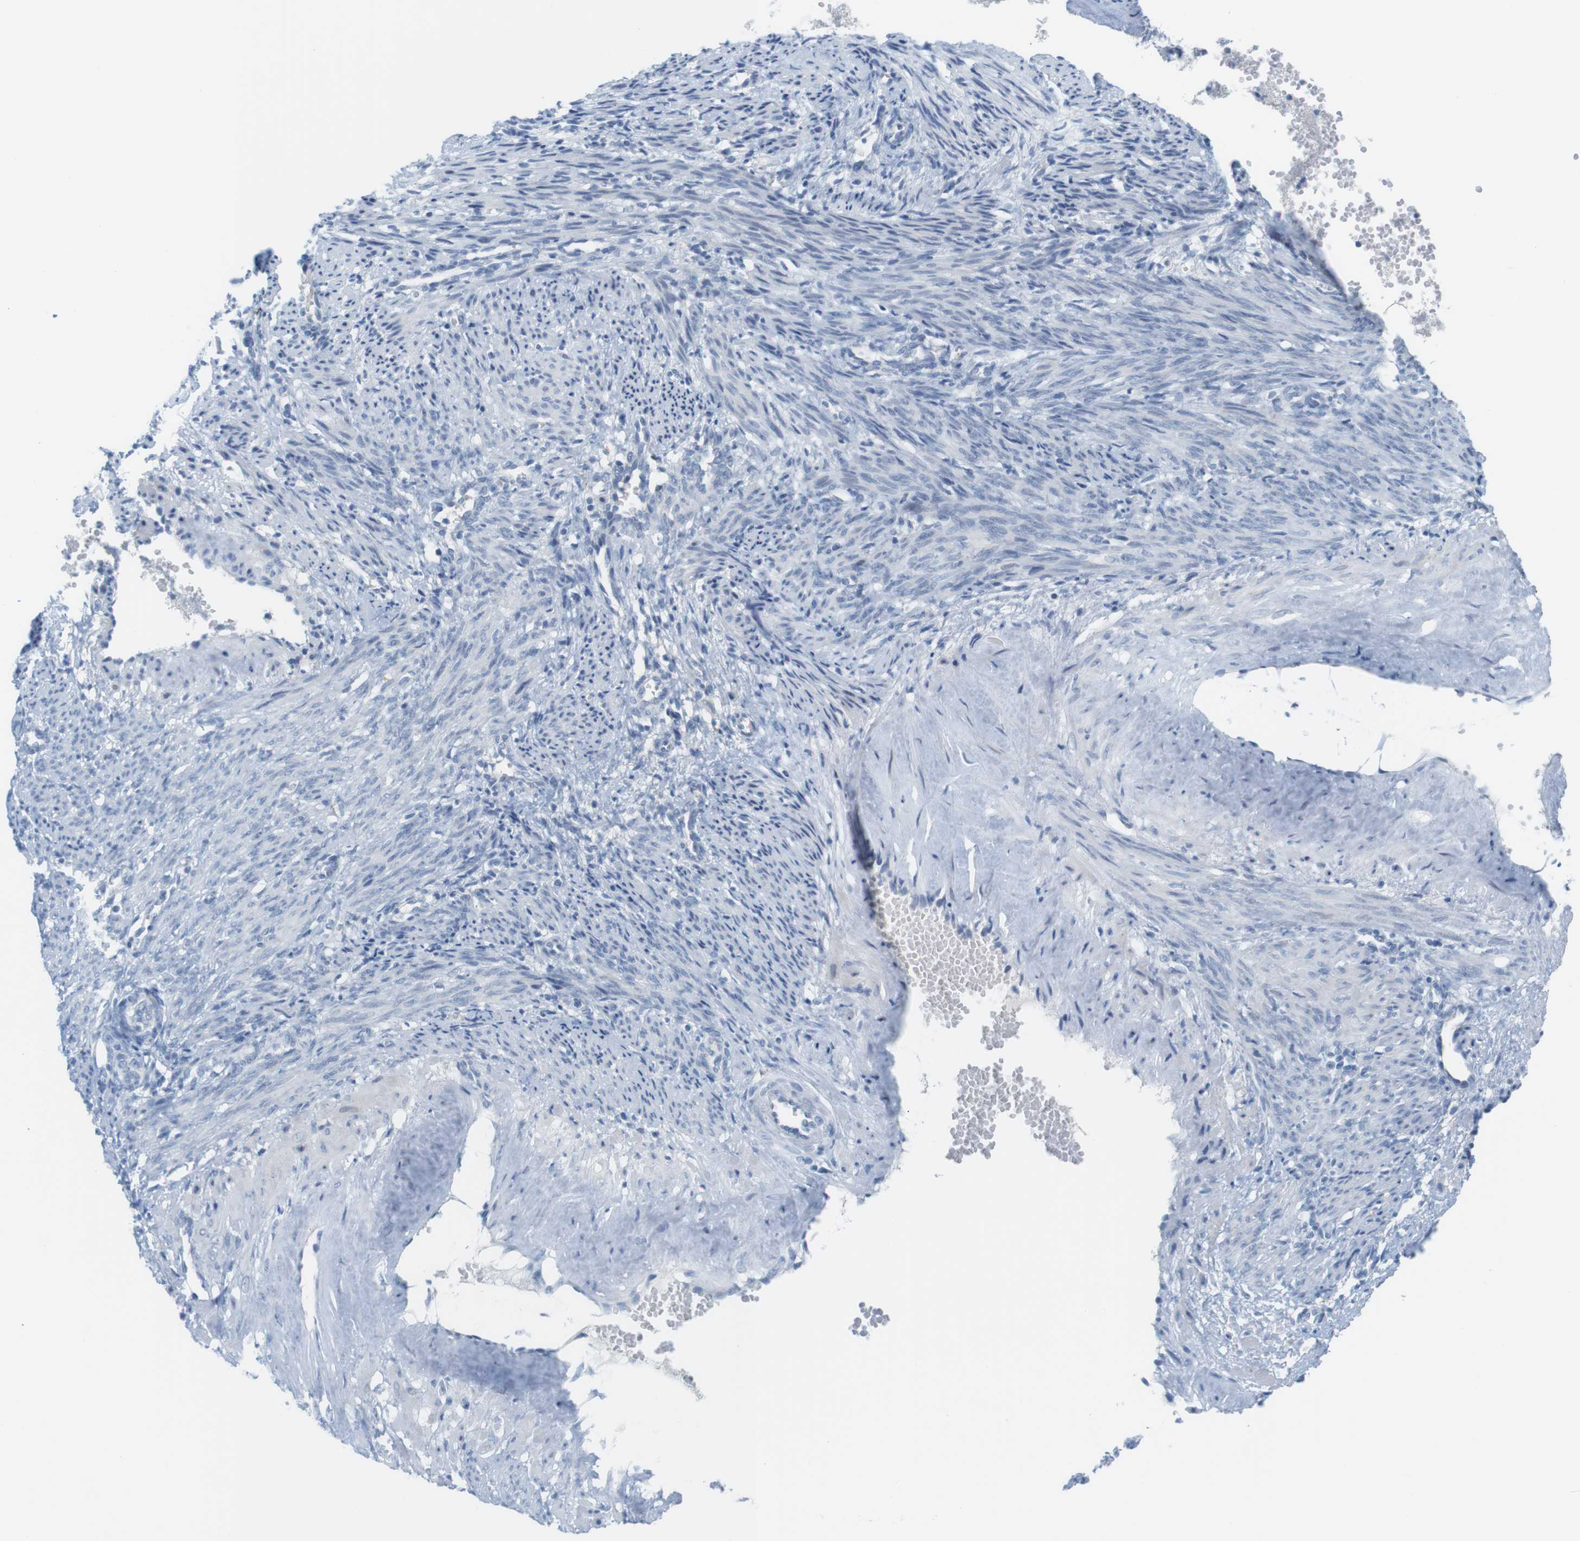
{"staining": {"intensity": "negative", "quantity": "none", "location": "none"}, "tissue": "smooth muscle", "cell_type": "Smooth muscle cells", "image_type": "normal", "snomed": [{"axis": "morphology", "description": "Normal tissue, NOS"}, {"axis": "topography", "description": "Endometrium"}], "caption": "DAB (3,3'-diaminobenzidine) immunohistochemical staining of normal human smooth muscle displays no significant staining in smooth muscle cells.", "gene": "YIPF1", "patient": {"sex": "female", "age": 33}}